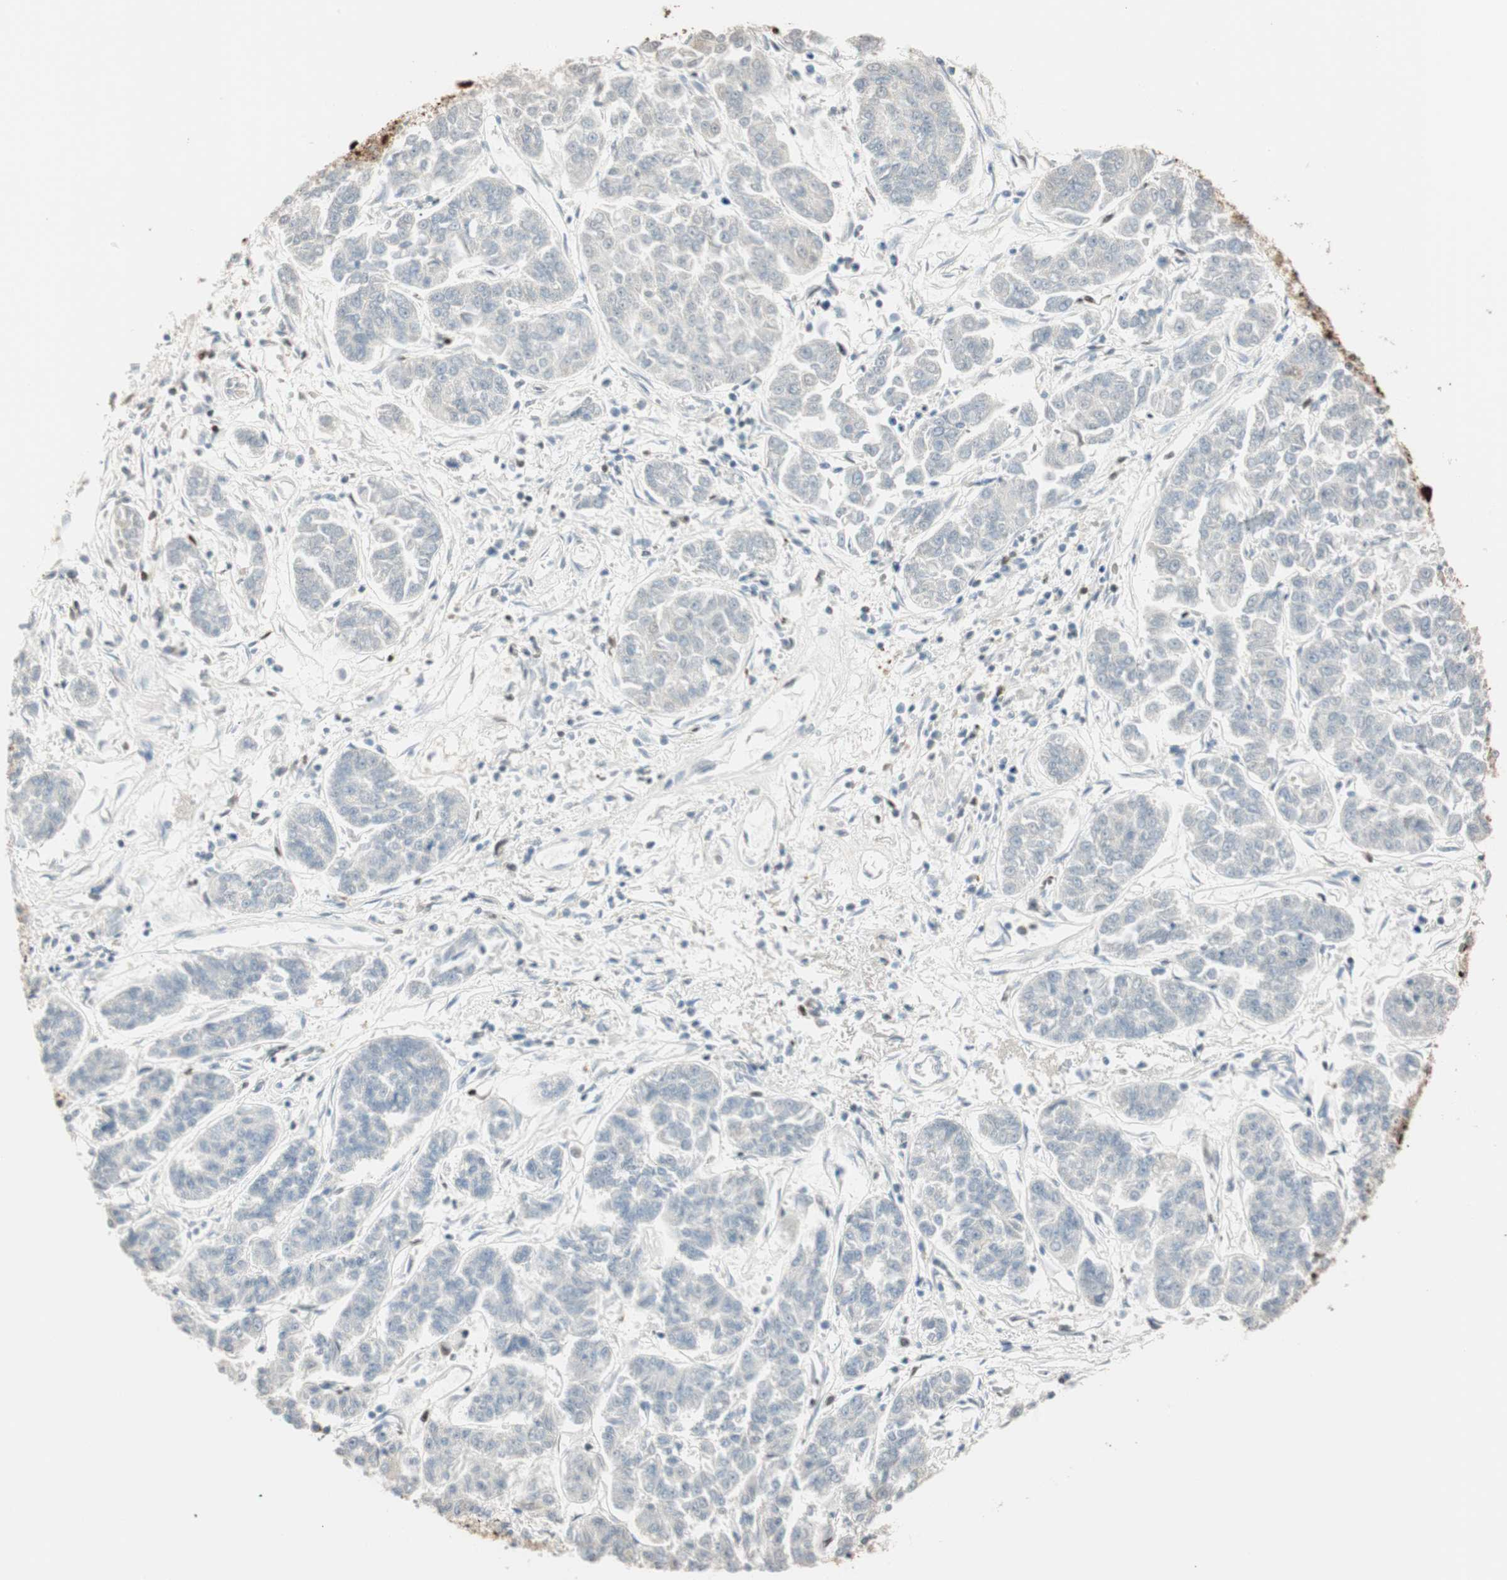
{"staining": {"intensity": "negative", "quantity": "none", "location": "none"}, "tissue": "lung cancer", "cell_type": "Tumor cells", "image_type": "cancer", "snomed": [{"axis": "morphology", "description": "Adenocarcinoma, NOS"}, {"axis": "topography", "description": "Lung"}], "caption": "This is an immunohistochemistry photomicrograph of adenocarcinoma (lung). There is no positivity in tumor cells.", "gene": "FANCG", "patient": {"sex": "male", "age": 84}}